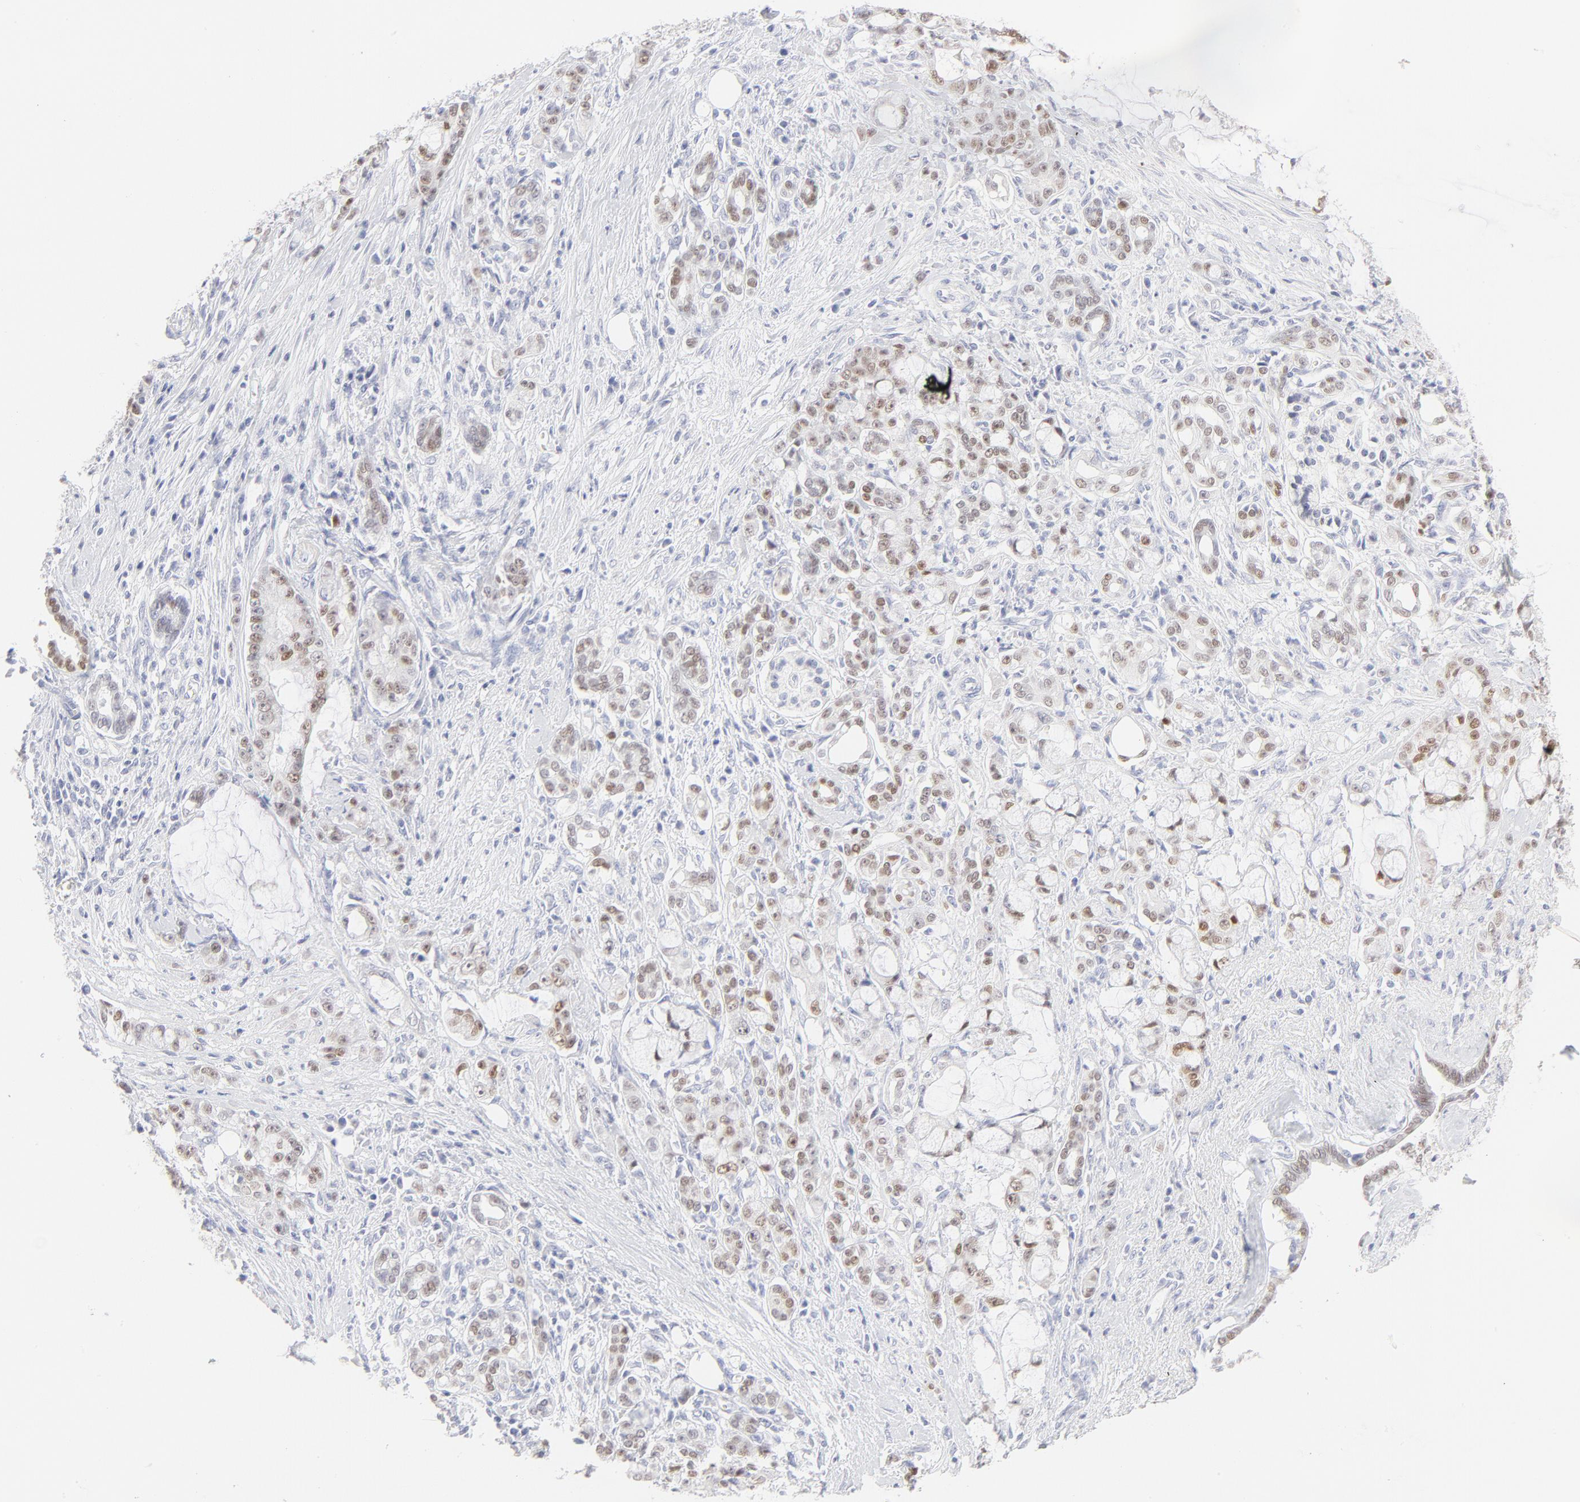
{"staining": {"intensity": "moderate", "quantity": ">75%", "location": "nuclear"}, "tissue": "pancreatic cancer", "cell_type": "Tumor cells", "image_type": "cancer", "snomed": [{"axis": "morphology", "description": "Adenocarcinoma, NOS"}, {"axis": "topography", "description": "Pancreas"}], "caption": "Pancreatic cancer (adenocarcinoma) was stained to show a protein in brown. There is medium levels of moderate nuclear staining in approximately >75% of tumor cells. Using DAB (brown) and hematoxylin (blue) stains, captured at high magnification using brightfield microscopy.", "gene": "ELF3", "patient": {"sex": "female", "age": 73}}